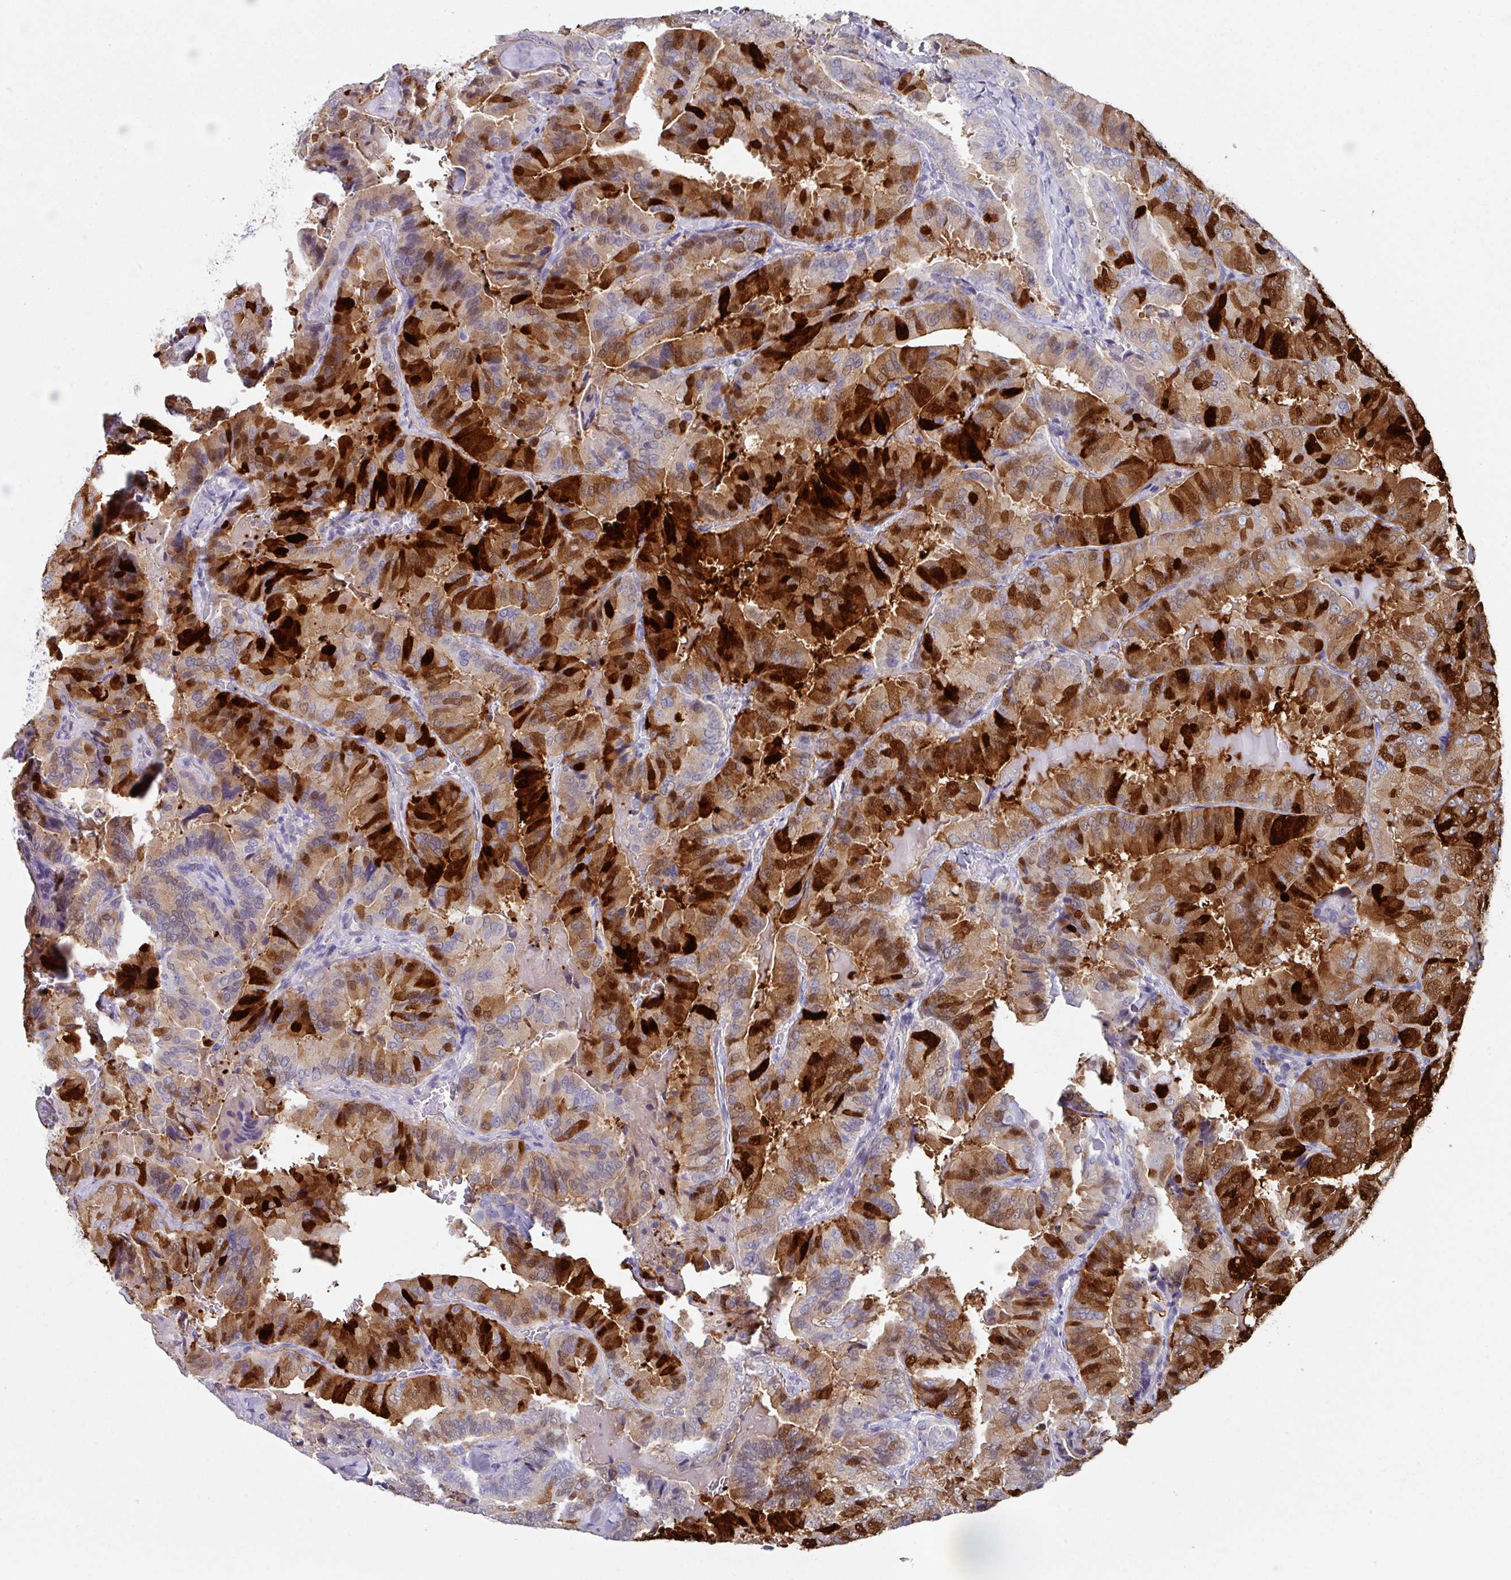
{"staining": {"intensity": "strong", "quantity": "25%-75%", "location": "cytoplasmic/membranous,nuclear"}, "tissue": "thyroid cancer", "cell_type": "Tumor cells", "image_type": "cancer", "snomed": [{"axis": "morphology", "description": "Papillary adenocarcinoma, NOS"}, {"axis": "topography", "description": "Thyroid gland"}], "caption": "Human thyroid cancer (papillary adenocarcinoma) stained with a protein marker shows strong staining in tumor cells.", "gene": "DEFB115", "patient": {"sex": "male", "age": 61}}